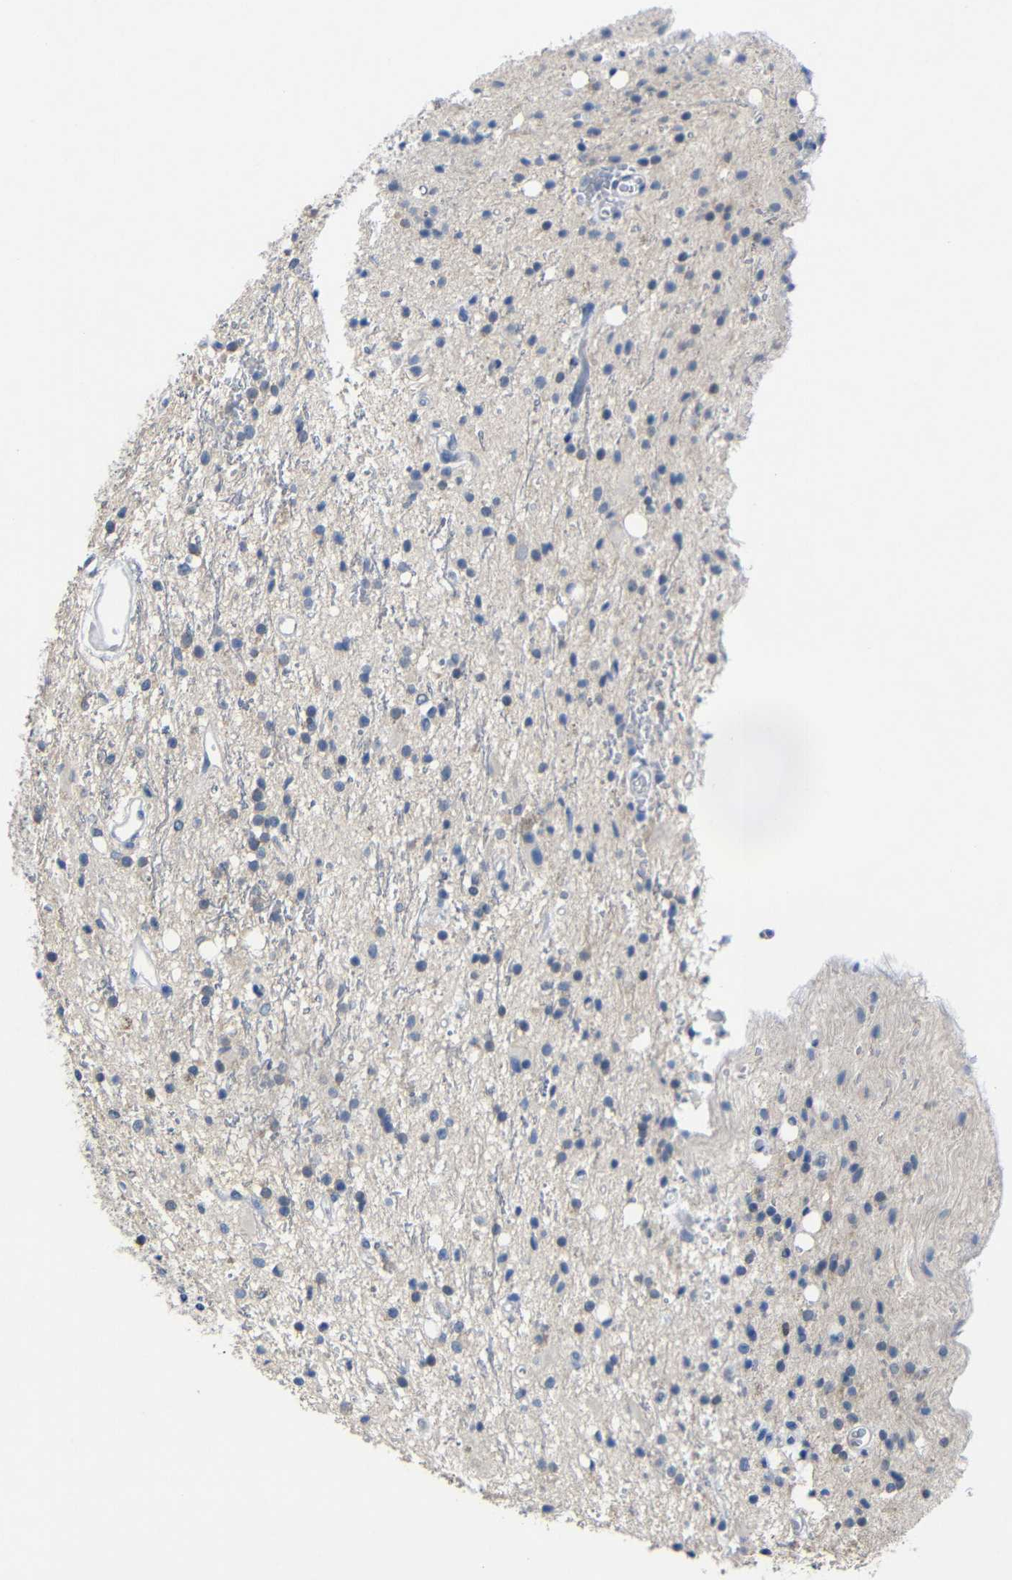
{"staining": {"intensity": "negative", "quantity": "none", "location": "none"}, "tissue": "glioma", "cell_type": "Tumor cells", "image_type": "cancer", "snomed": [{"axis": "morphology", "description": "Glioma, malignant, High grade"}, {"axis": "topography", "description": "Brain"}], "caption": "Image shows no significant protein positivity in tumor cells of high-grade glioma (malignant). (DAB (3,3'-diaminobenzidine) immunohistochemistry visualized using brightfield microscopy, high magnification).", "gene": "HNF1A", "patient": {"sex": "male", "age": 47}}